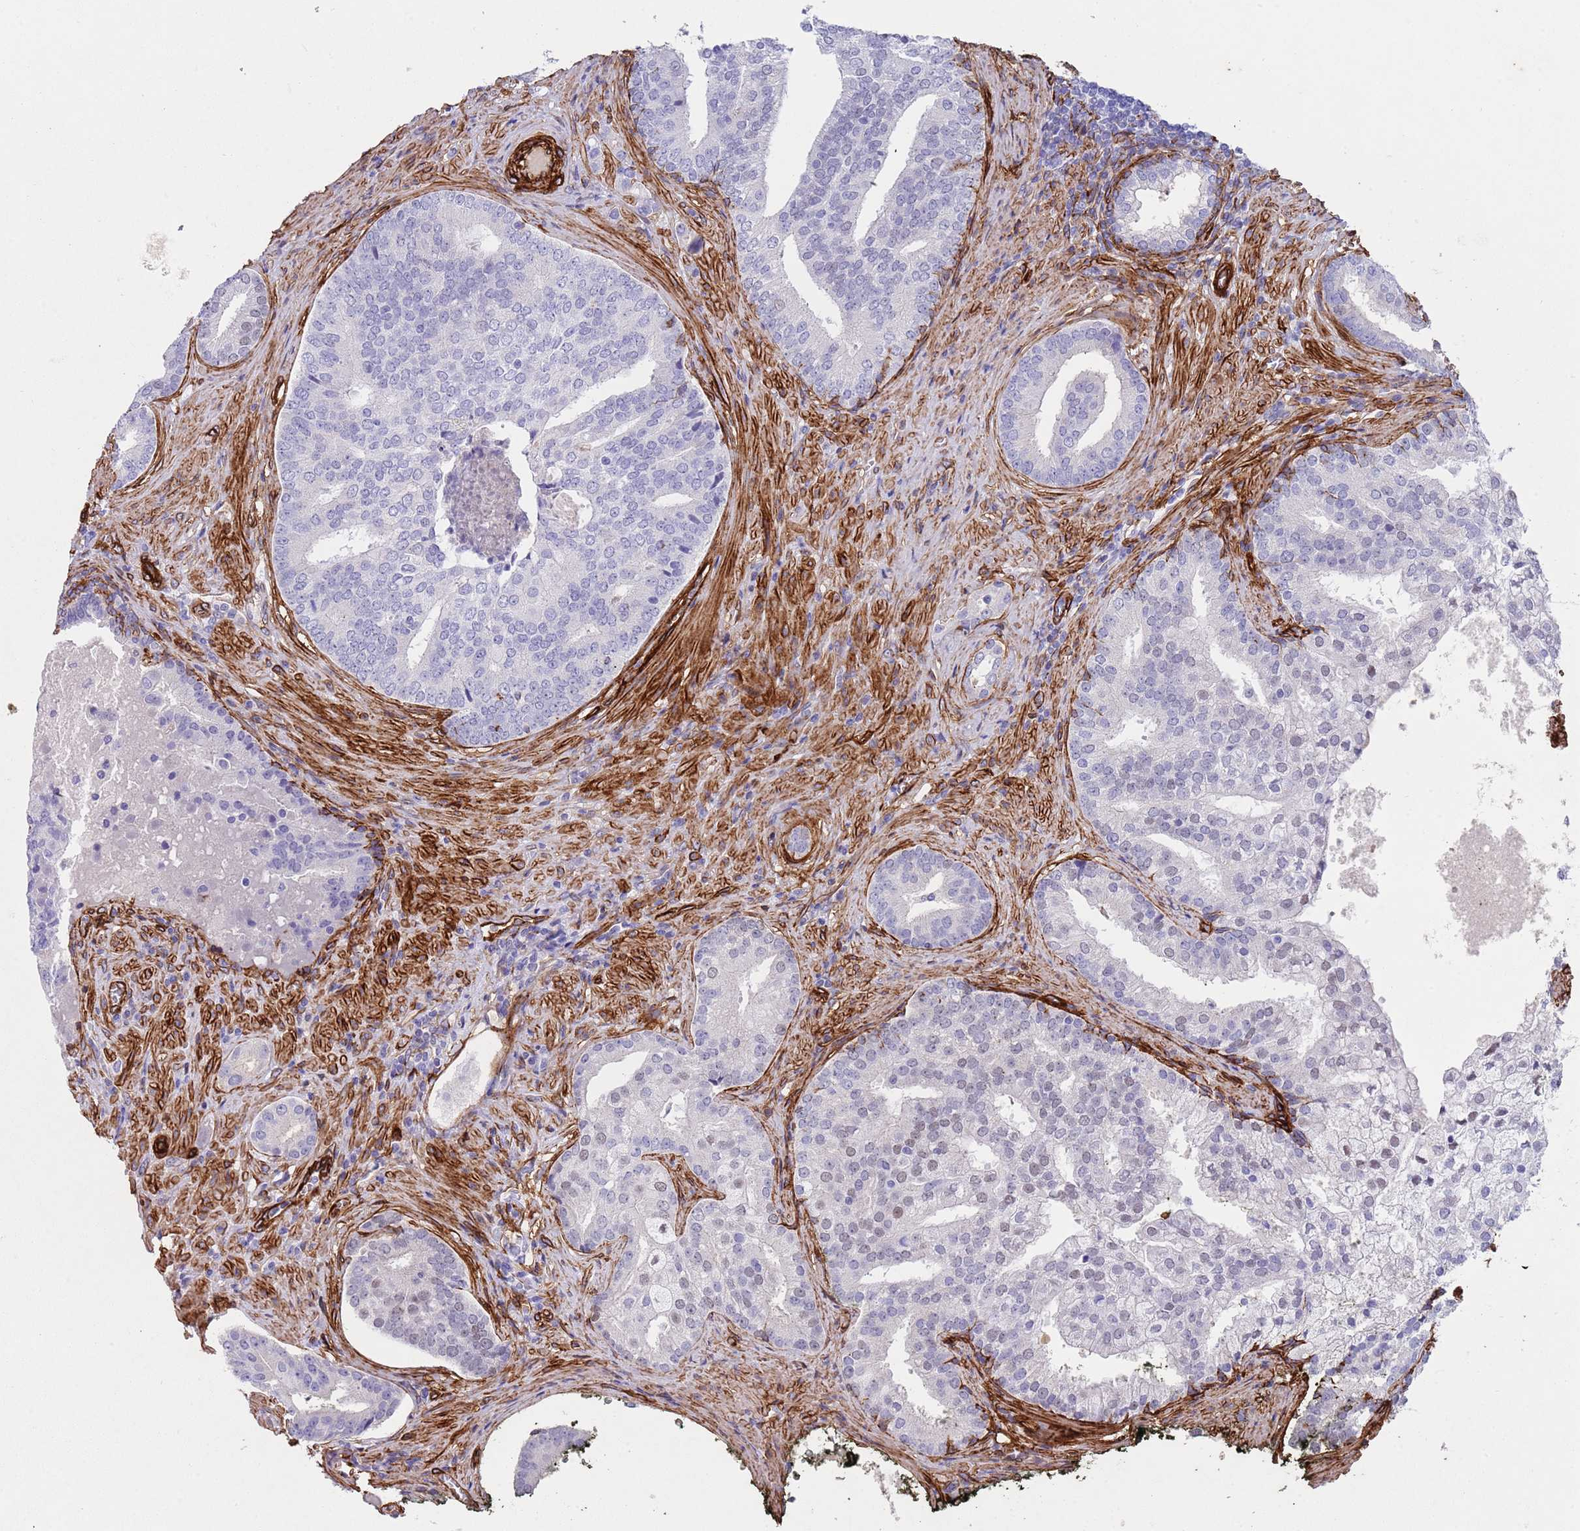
{"staining": {"intensity": "negative", "quantity": "none", "location": "none"}, "tissue": "prostate cancer", "cell_type": "Tumor cells", "image_type": "cancer", "snomed": [{"axis": "morphology", "description": "Adenocarcinoma, High grade"}, {"axis": "topography", "description": "Prostate"}], "caption": "High magnification brightfield microscopy of high-grade adenocarcinoma (prostate) stained with DAB (3,3'-diaminobenzidine) (brown) and counterstained with hematoxylin (blue): tumor cells show no significant expression. (DAB IHC with hematoxylin counter stain).", "gene": "CAV2", "patient": {"sex": "male", "age": 55}}